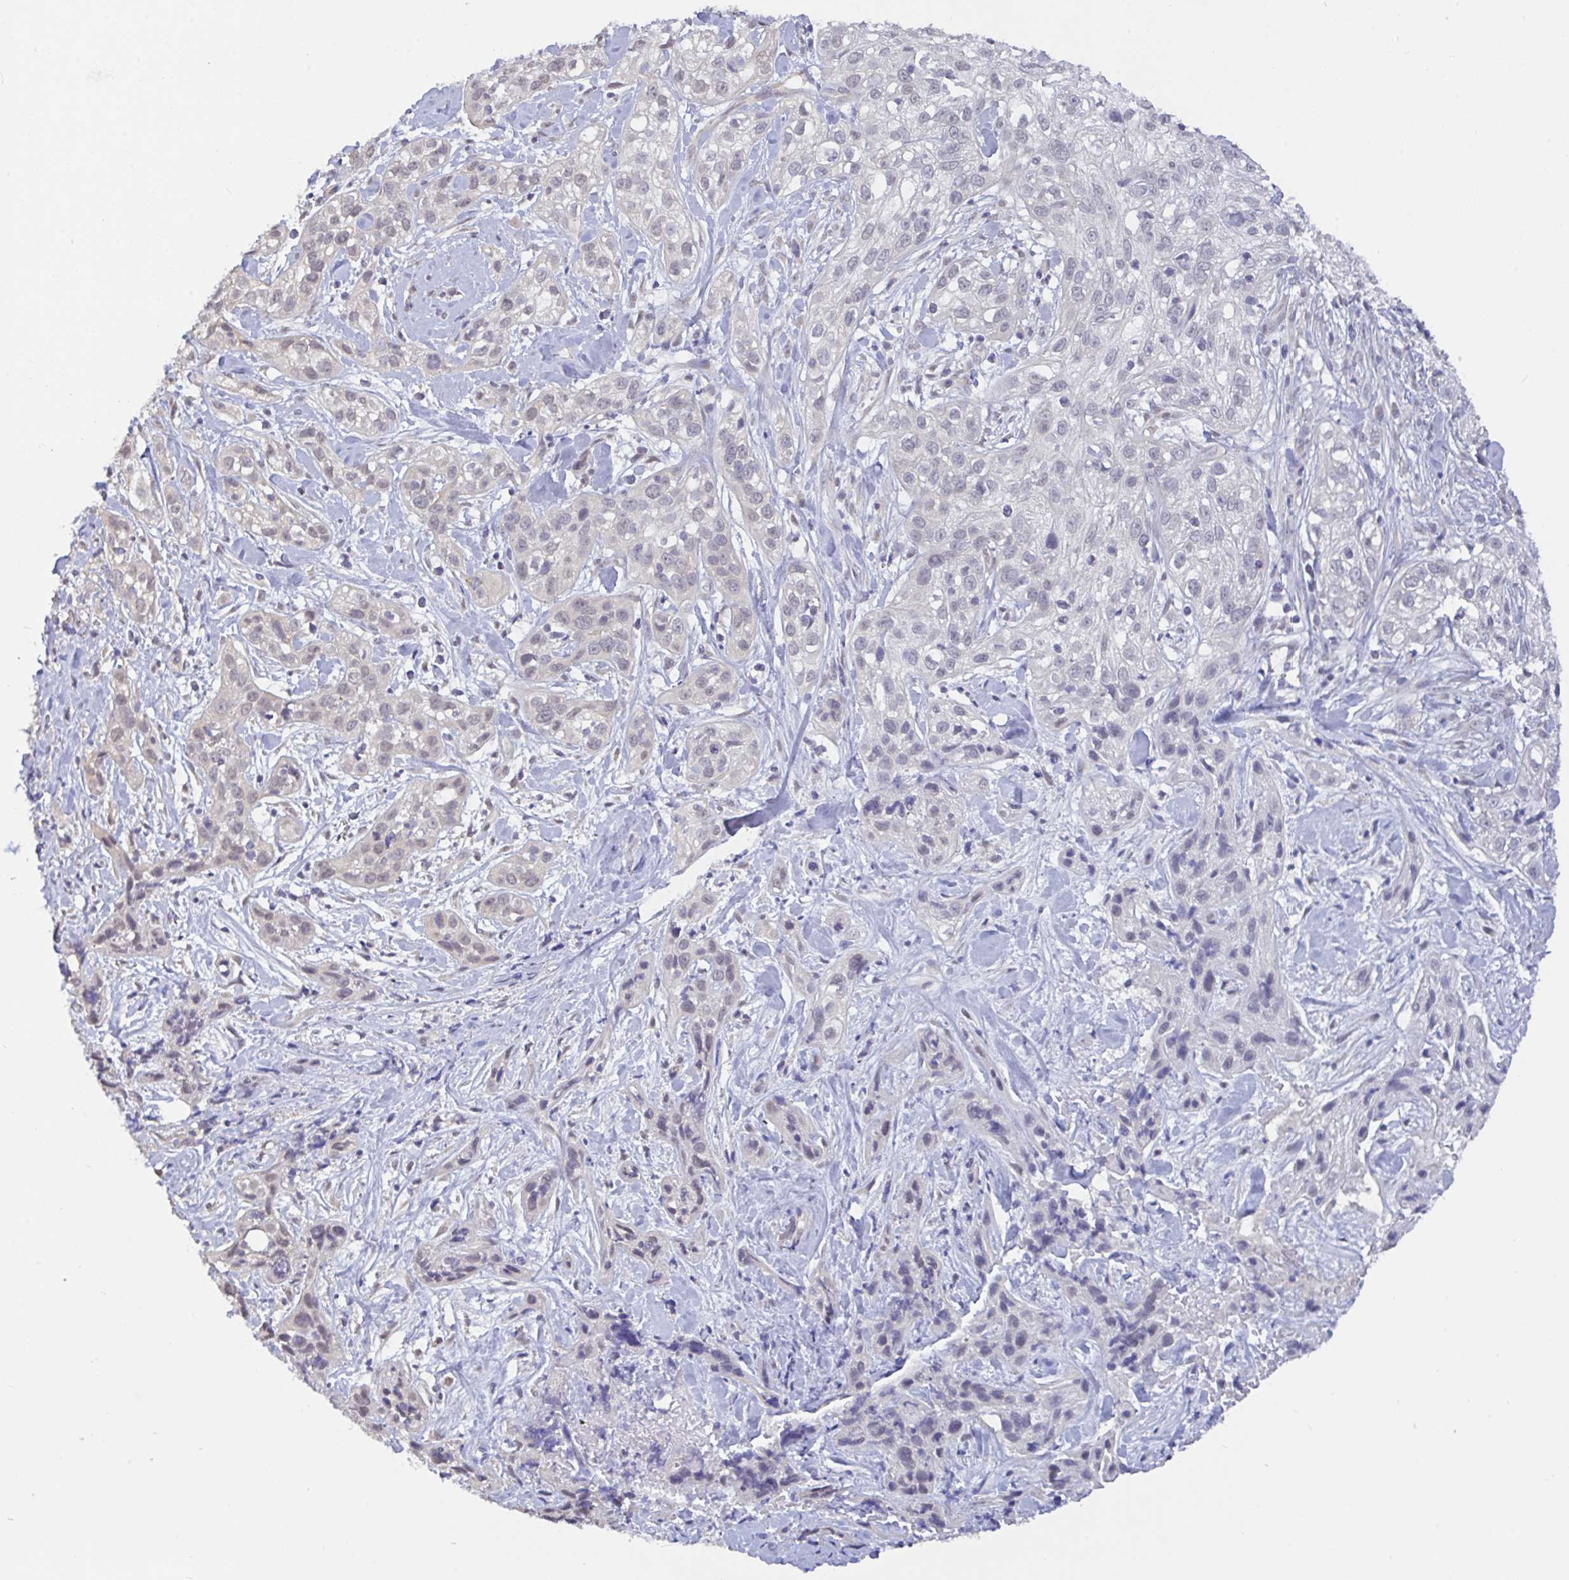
{"staining": {"intensity": "weak", "quantity": "<25%", "location": "nuclear"}, "tissue": "skin cancer", "cell_type": "Tumor cells", "image_type": "cancer", "snomed": [{"axis": "morphology", "description": "Squamous cell carcinoma, NOS"}, {"axis": "topography", "description": "Skin"}], "caption": "Immunohistochemistry image of human squamous cell carcinoma (skin) stained for a protein (brown), which shows no expression in tumor cells.", "gene": "HYPK", "patient": {"sex": "male", "age": 82}}